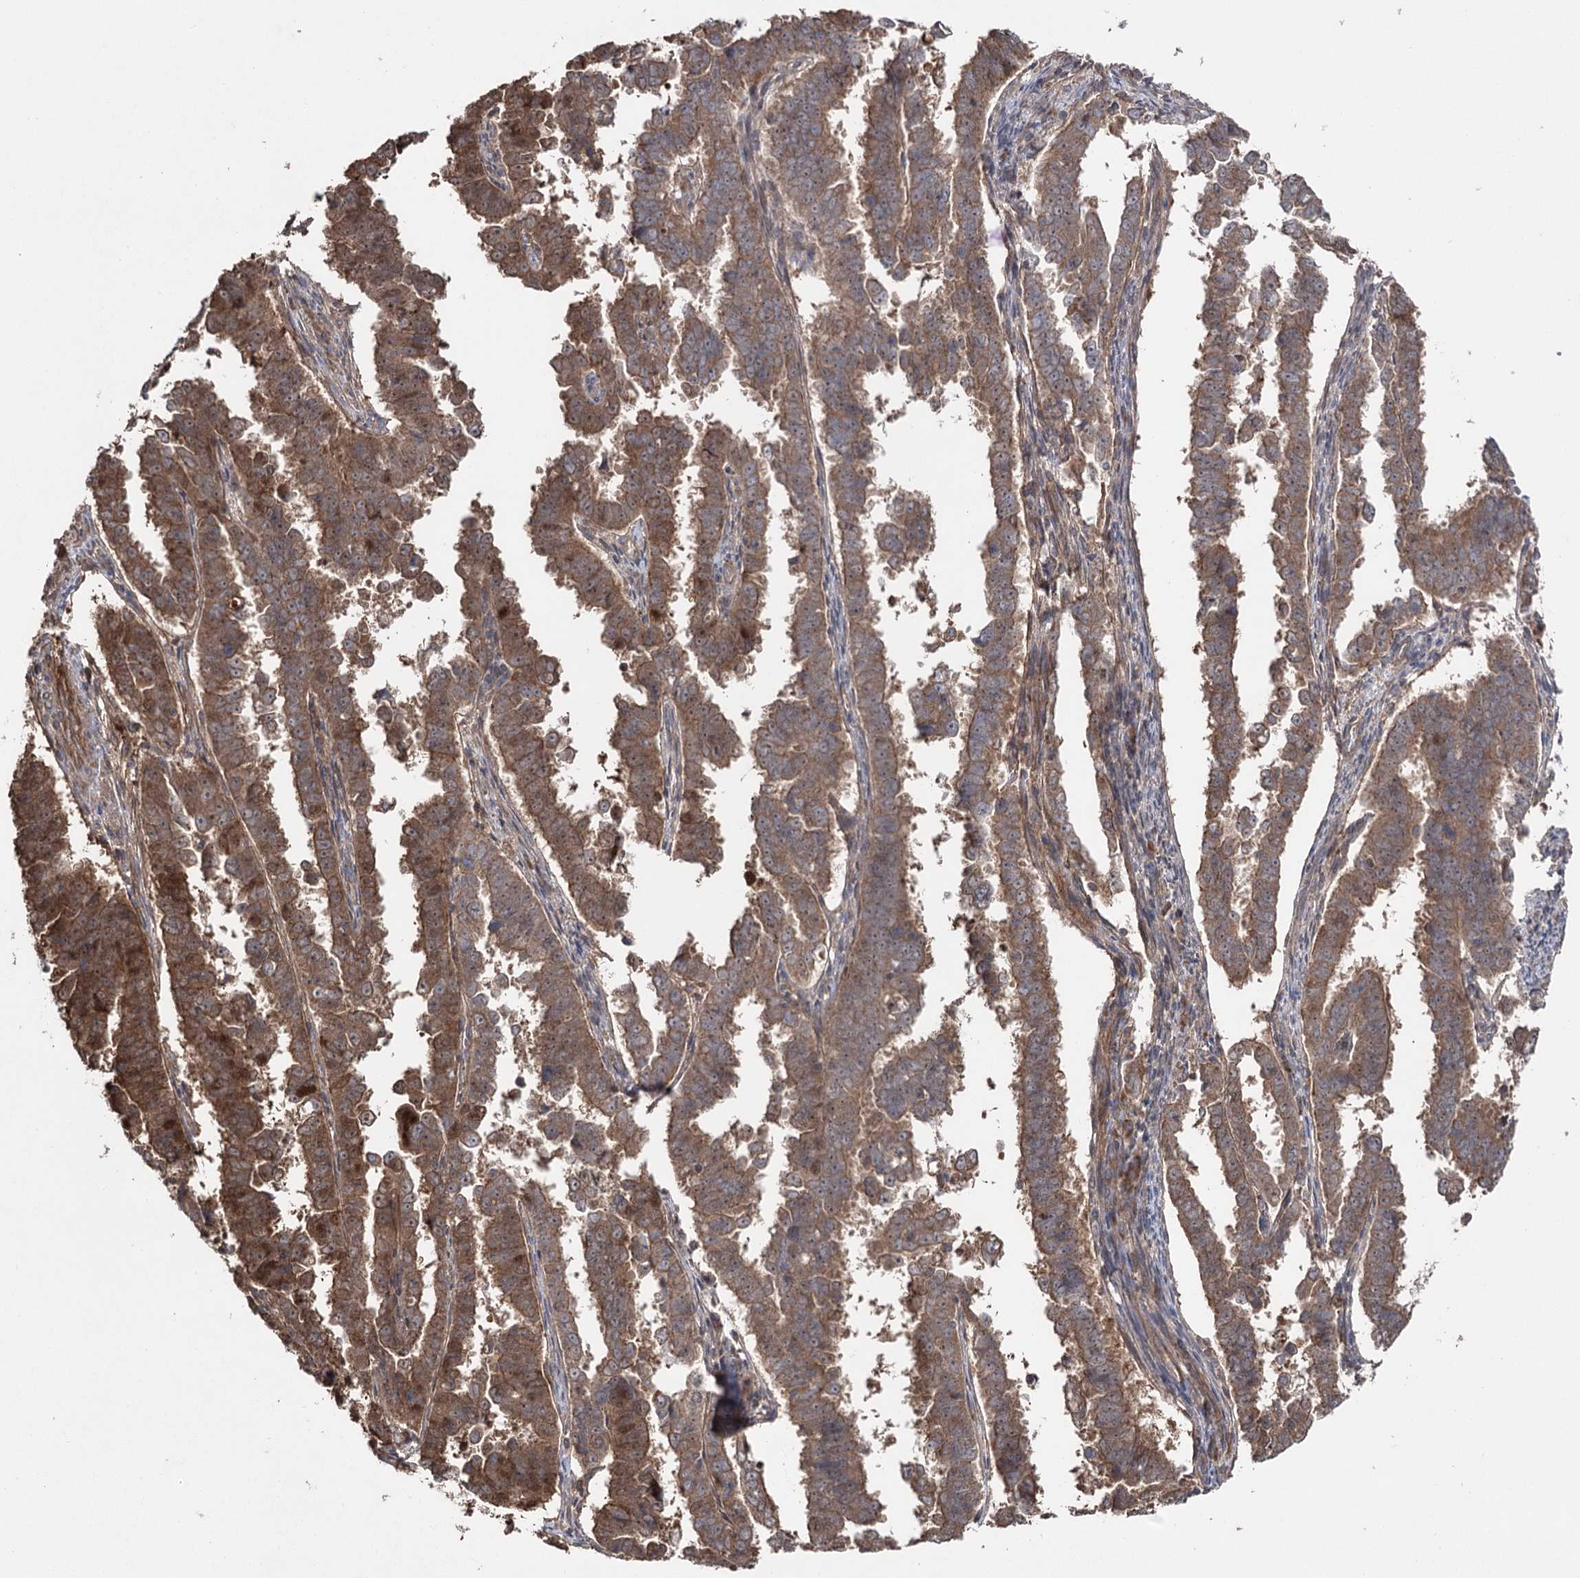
{"staining": {"intensity": "moderate", "quantity": ">75%", "location": "cytoplasmic/membranous"}, "tissue": "endometrial cancer", "cell_type": "Tumor cells", "image_type": "cancer", "snomed": [{"axis": "morphology", "description": "Adenocarcinoma, NOS"}, {"axis": "topography", "description": "Endometrium"}], "caption": "A brown stain highlights moderate cytoplasmic/membranous positivity of a protein in human endometrial cancer (adenocarcinoma) tumor cells. The staining was performed using DAB to visualize the protein expression in brown, while the nuclei were stained in blue with hematoxylin (Magnification: 20x).", "gene": "LARS2", "patient": {"sex": "female", "age": 75}}